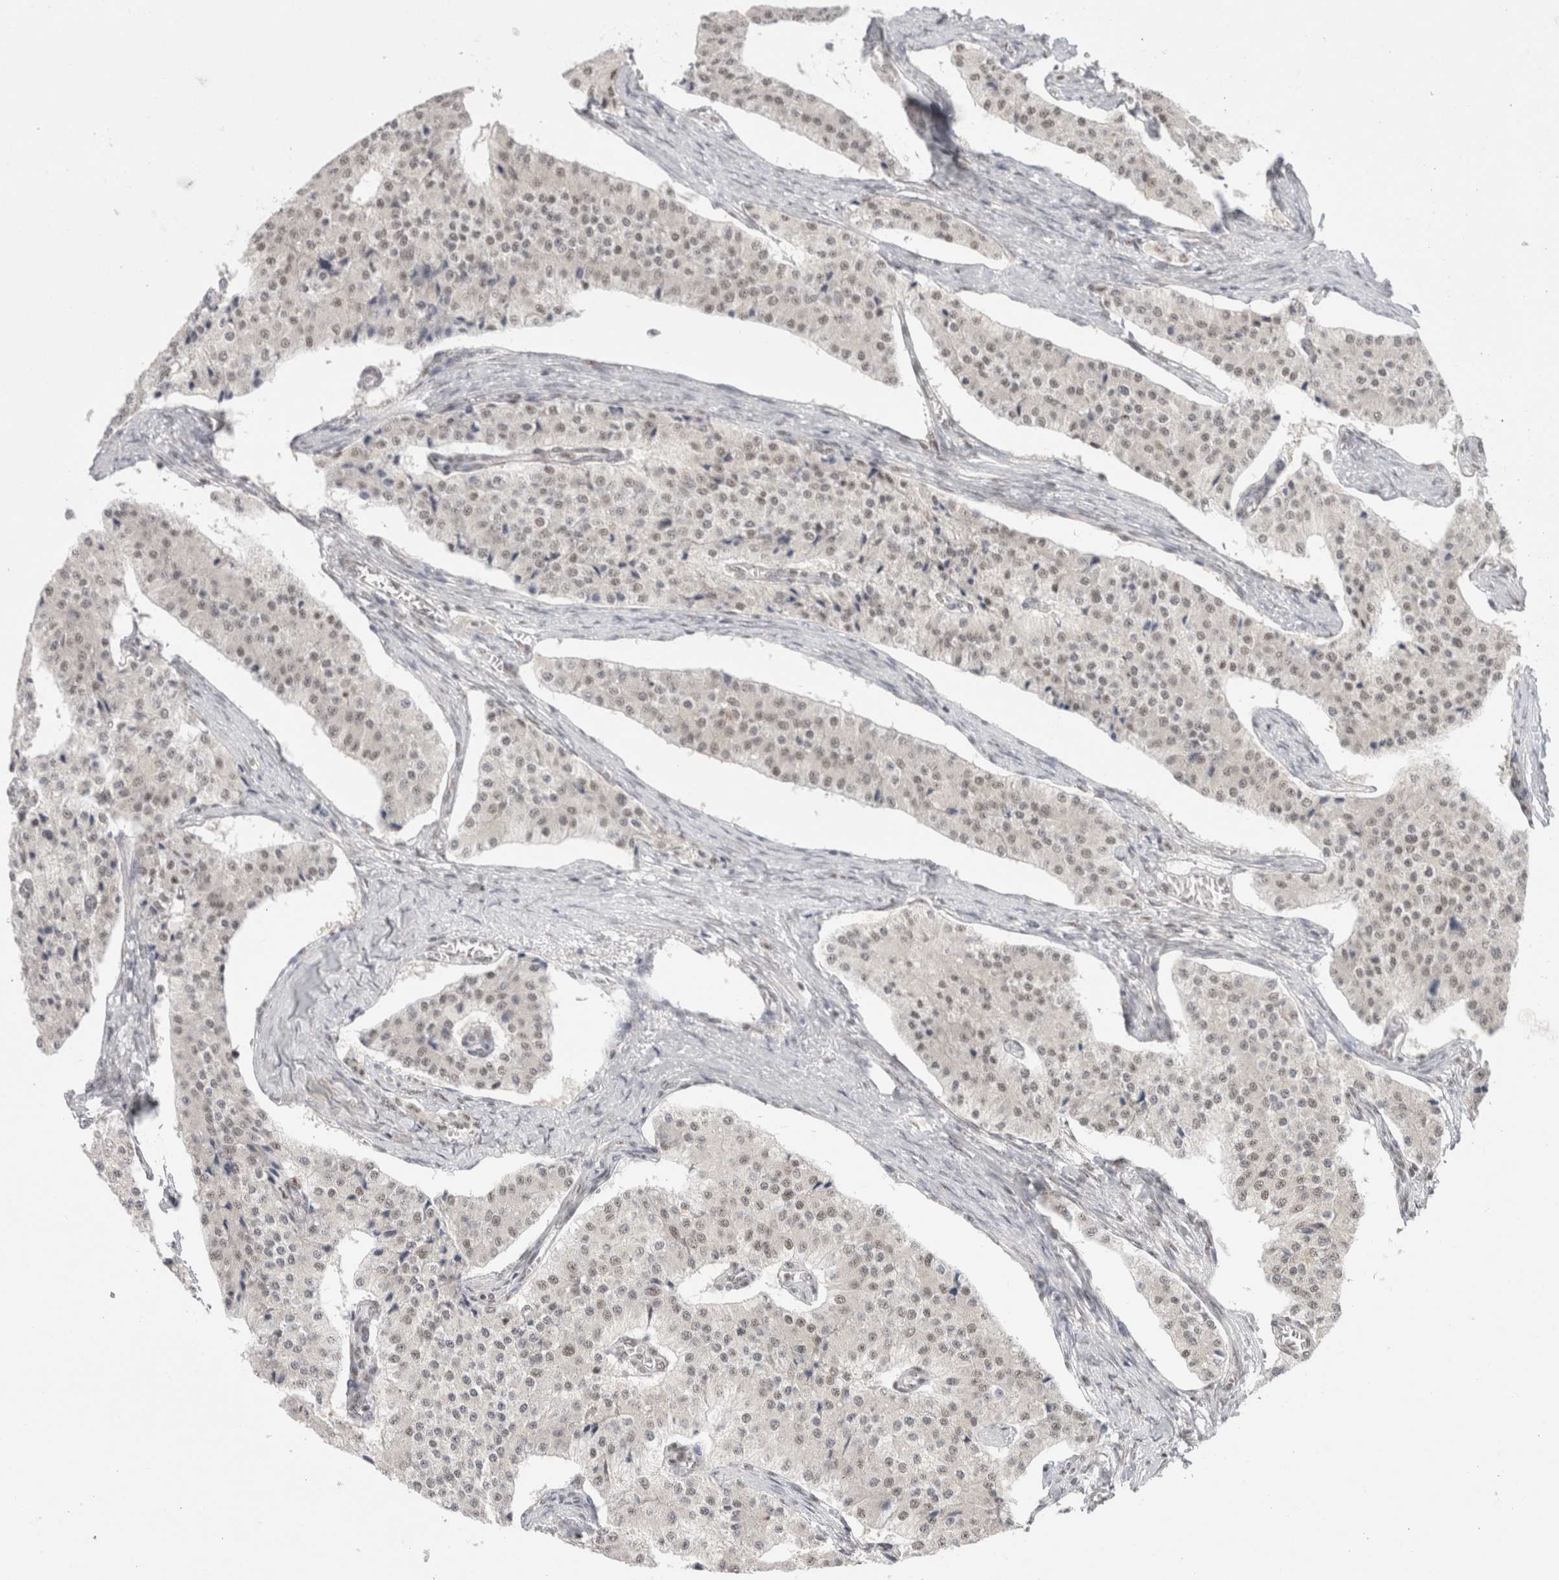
{"staining": {"intensity": "weak", "quantity": "25%-75%", "location": "nuclear"}, "tissue": "carcinoid", "cell_type": "Tumor cells", "image_type": "cancer", "snomed": [{"axis": "morphology", "description": "Carcinoid, malignant, NOS"}, {"axis": "topography", "description": "Colon"}], "caption": "Tumor cells show low levels of weak nuclear staining in approximately 25%-75% of cells in malignant carcinoid. Using DAB (brown) and hematoxylin (blue) stains, captured at high magnification using brightfield microscopy.", "gene": "TRMT12", "patient": {"sex": "female", "age": 52}}